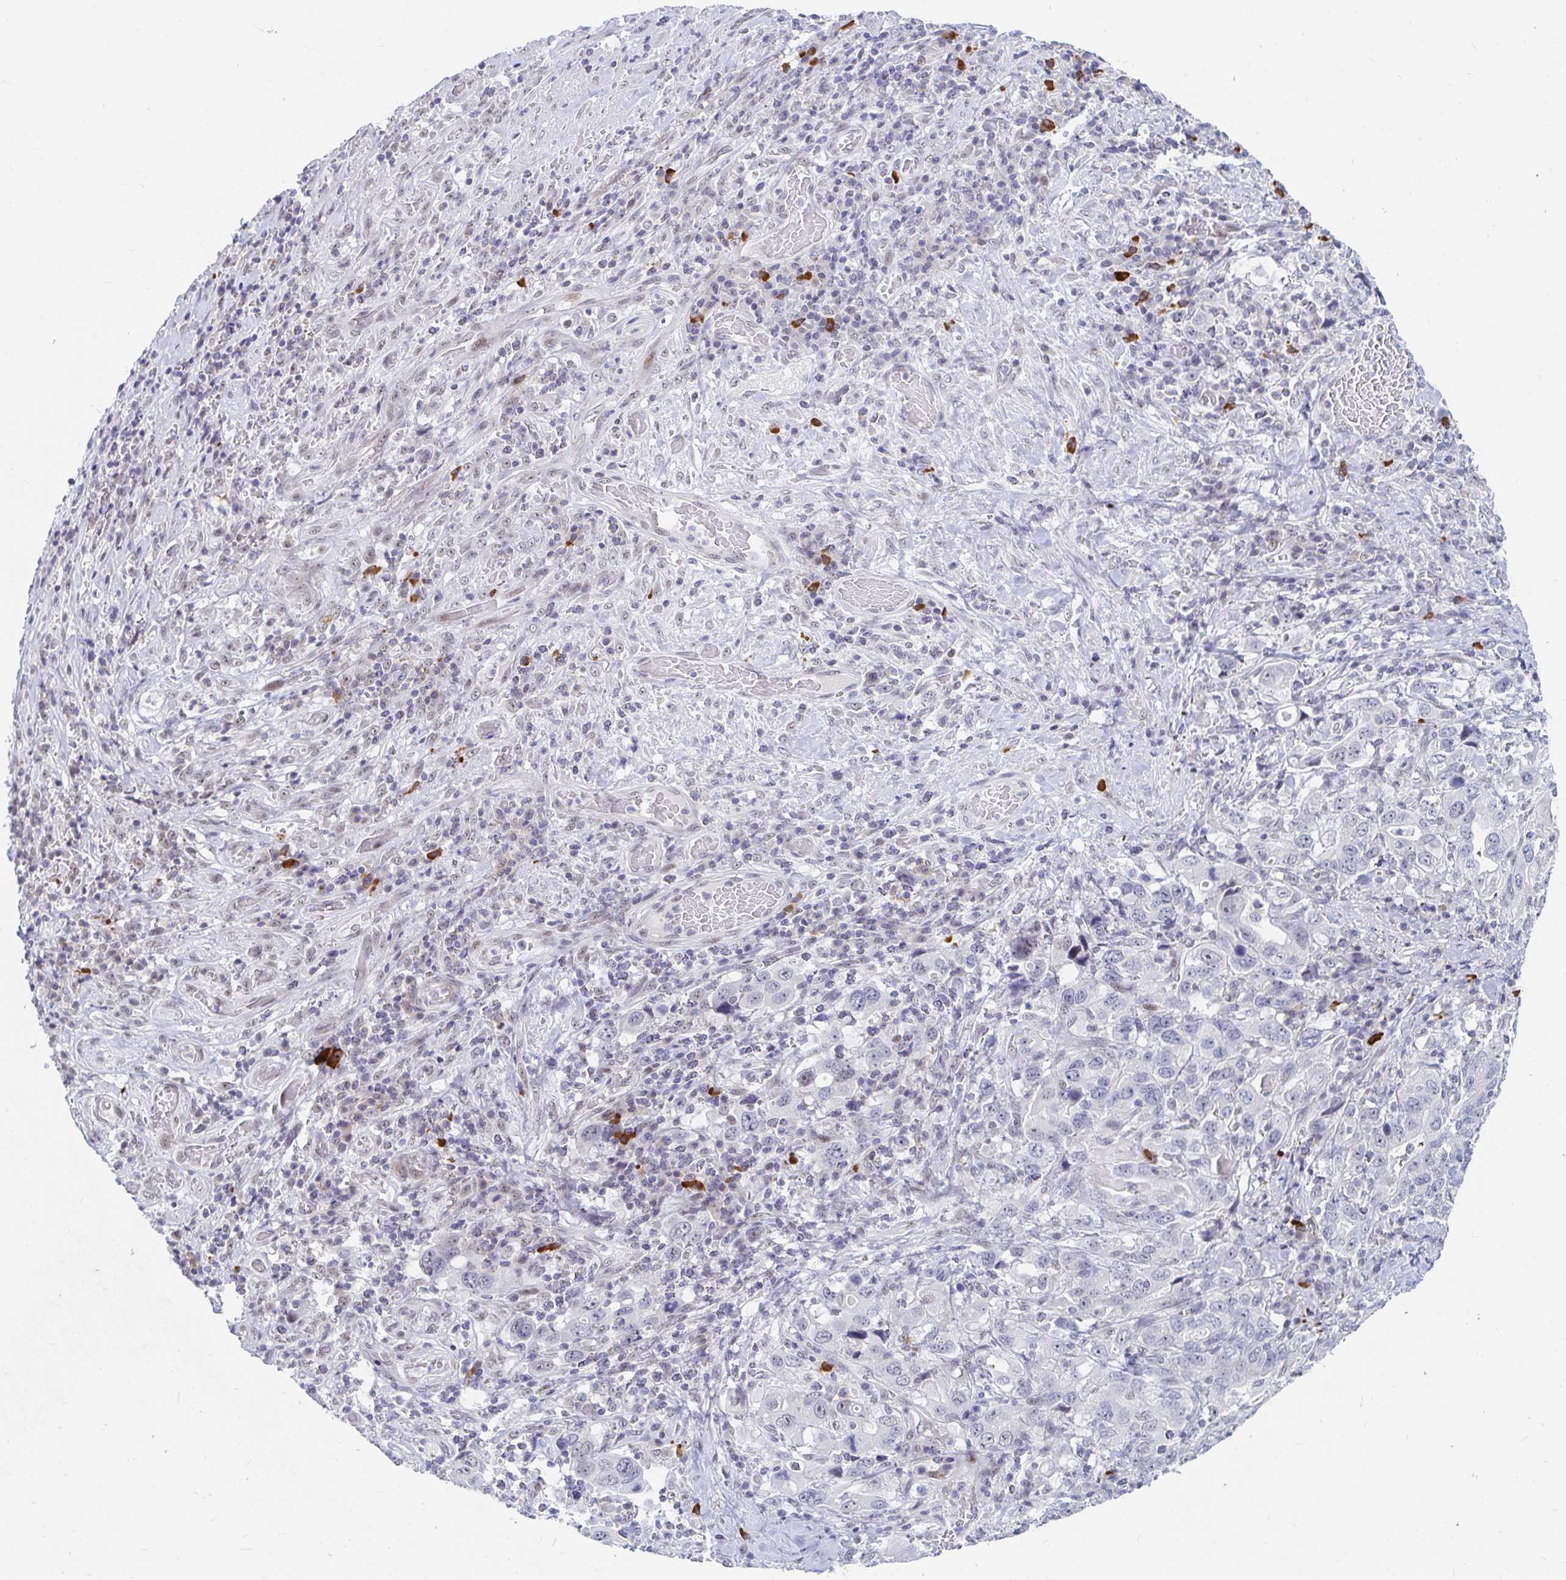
{"staining": {"intensity": "negative", "quantity": "none", "location": "none"}, "tissue": "stomach cancer", "cell_type": "Tumor cells", "image_type": "cancer", "snomed": [{"axis": "morphology", "description": "Adenocarcinoma, NOS"}, {"axis": "topography", "description": "Stomach, upper"}, {"axis": "topography", "description": "Stomach"}], "caption": "Immunohistochemical staining of stomach cancer (adenocarcinoma) exhibits no significant positivity in tumor cells. (Brightfield microscopy of DAB IHC at high magnification).", "gene": "COL28A1", "patient": {"sex": "male", "age": 62}}